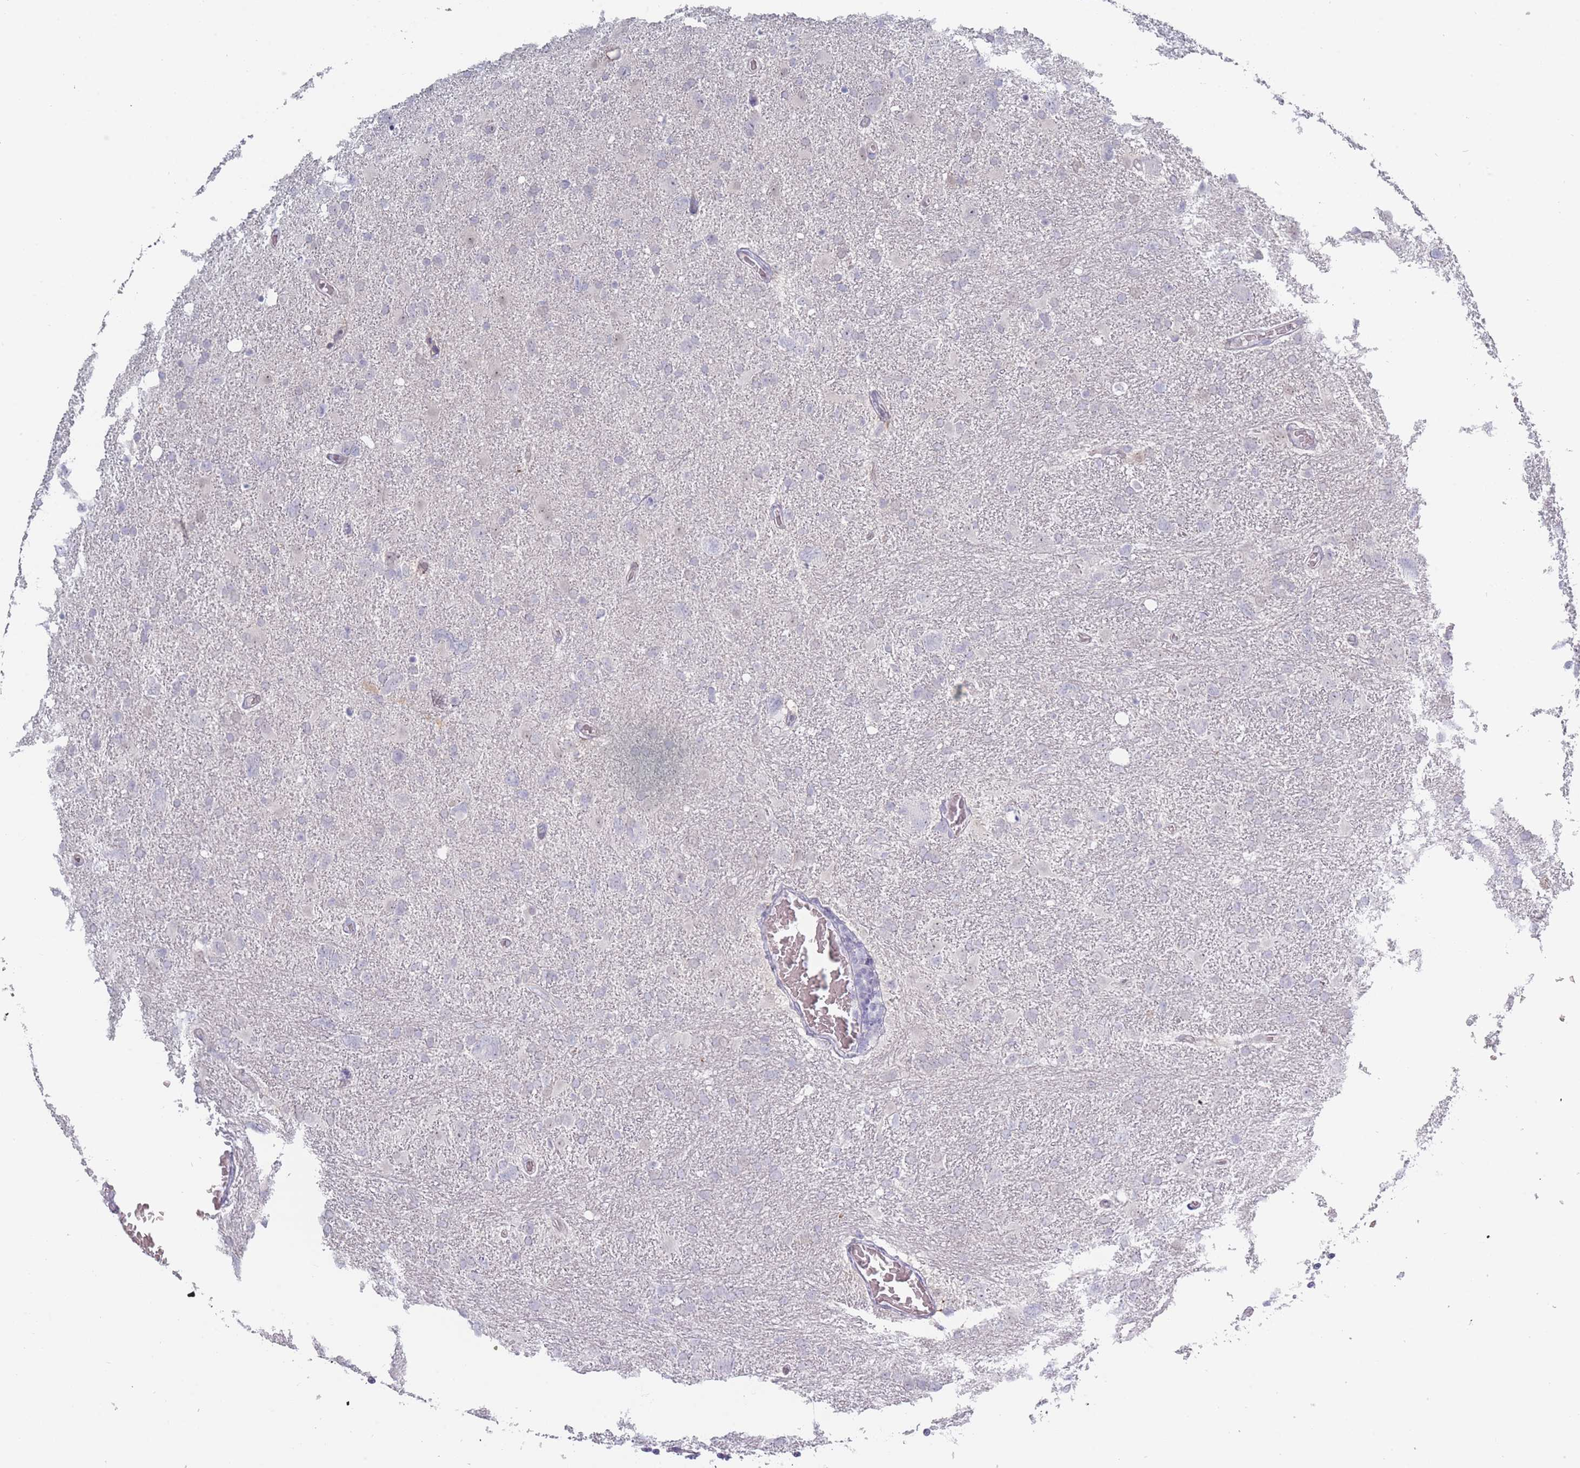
{"staining": {"intensity": "negative", "quantity": "none", "location": "none"}, "tissue": "glioma", "cell_type": "Tumor cells", "image_type": "cancer", "snomed": [{"axis": "morphology", "description": "Glioma, malignant, High grade"}, {"axis": "topography", "description": "Brain"}], "caption": "Tumor cells show no significant protein positivity in glioma.", "gene": "ROS1", "patient": {"sex": "male", "age": 61}}